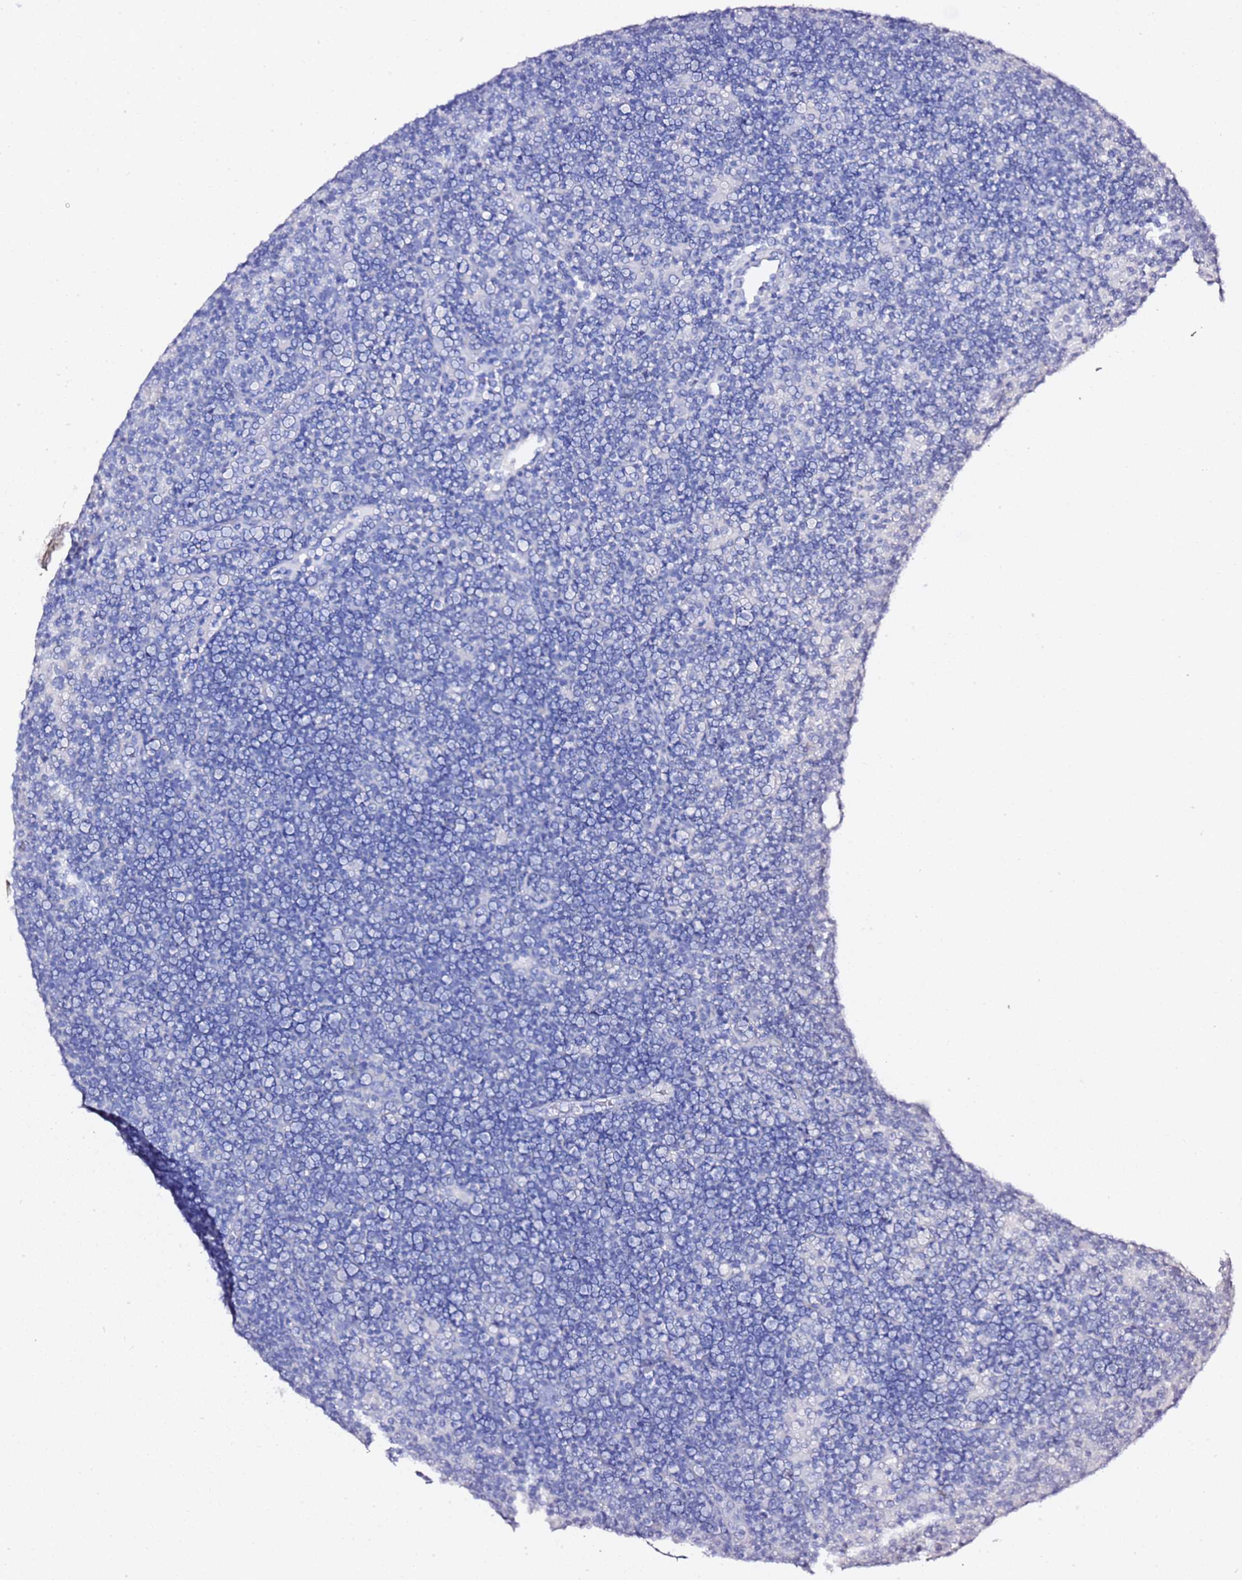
{"staining": {"intensity": "negative", "quantity": "none", "location": "none"}, "tissue": "lymphoma", "cell_type": "Tumor cells", "image_type": "cancer", "snomed": [{"axis": "morphology", "description": "Hodgkin's disease, NOS"}, {"axis": "topography", "description": "Lymph node"}], "caption": "There is no significant expression in tumor cells of lymphoma.", "gene": "TPST1", "patient": {"sex": "female", "age": 57}}